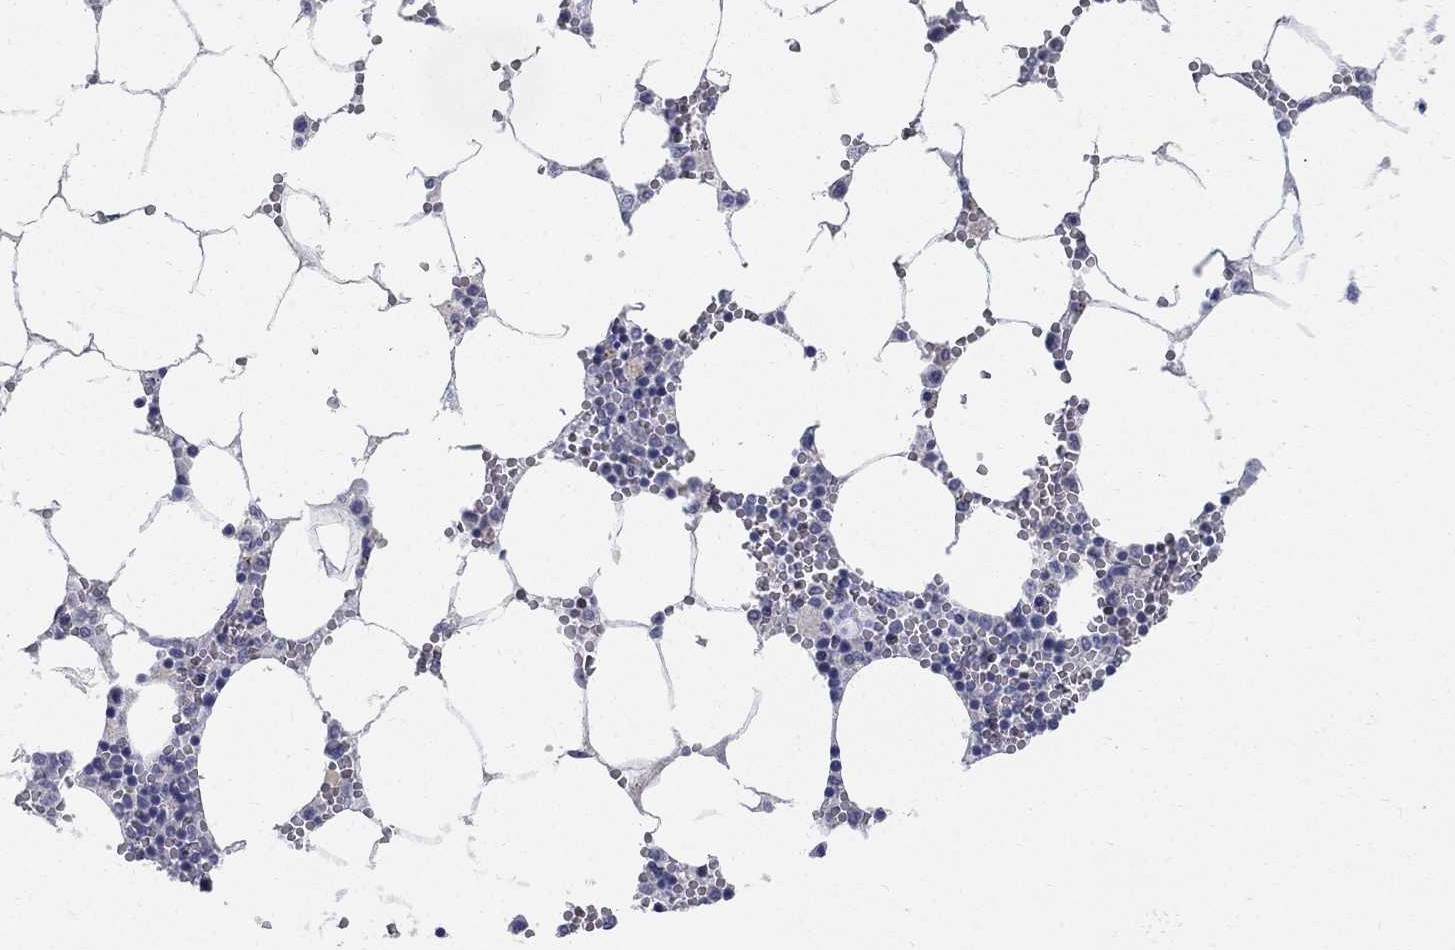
{"staining": {"intensity": "negative", "quantity": "none", "location": "none"}, "tissue": "bone marrow", "cell_type": "Hematopoietic cells", "image_type": "normal", "snomed": [{"axis": "morphology", "description": "Normal tissue, NOS"}, {"axis": "topography", "description": "Bone marrow"}], "caption": "IHC histopathology image of normal human bone marrow stained for a protein (brown), which demonstrates no staining in hematopoietic cells.", "gene": "PANK3", "patient": {"sex": "female", "age": 64}}